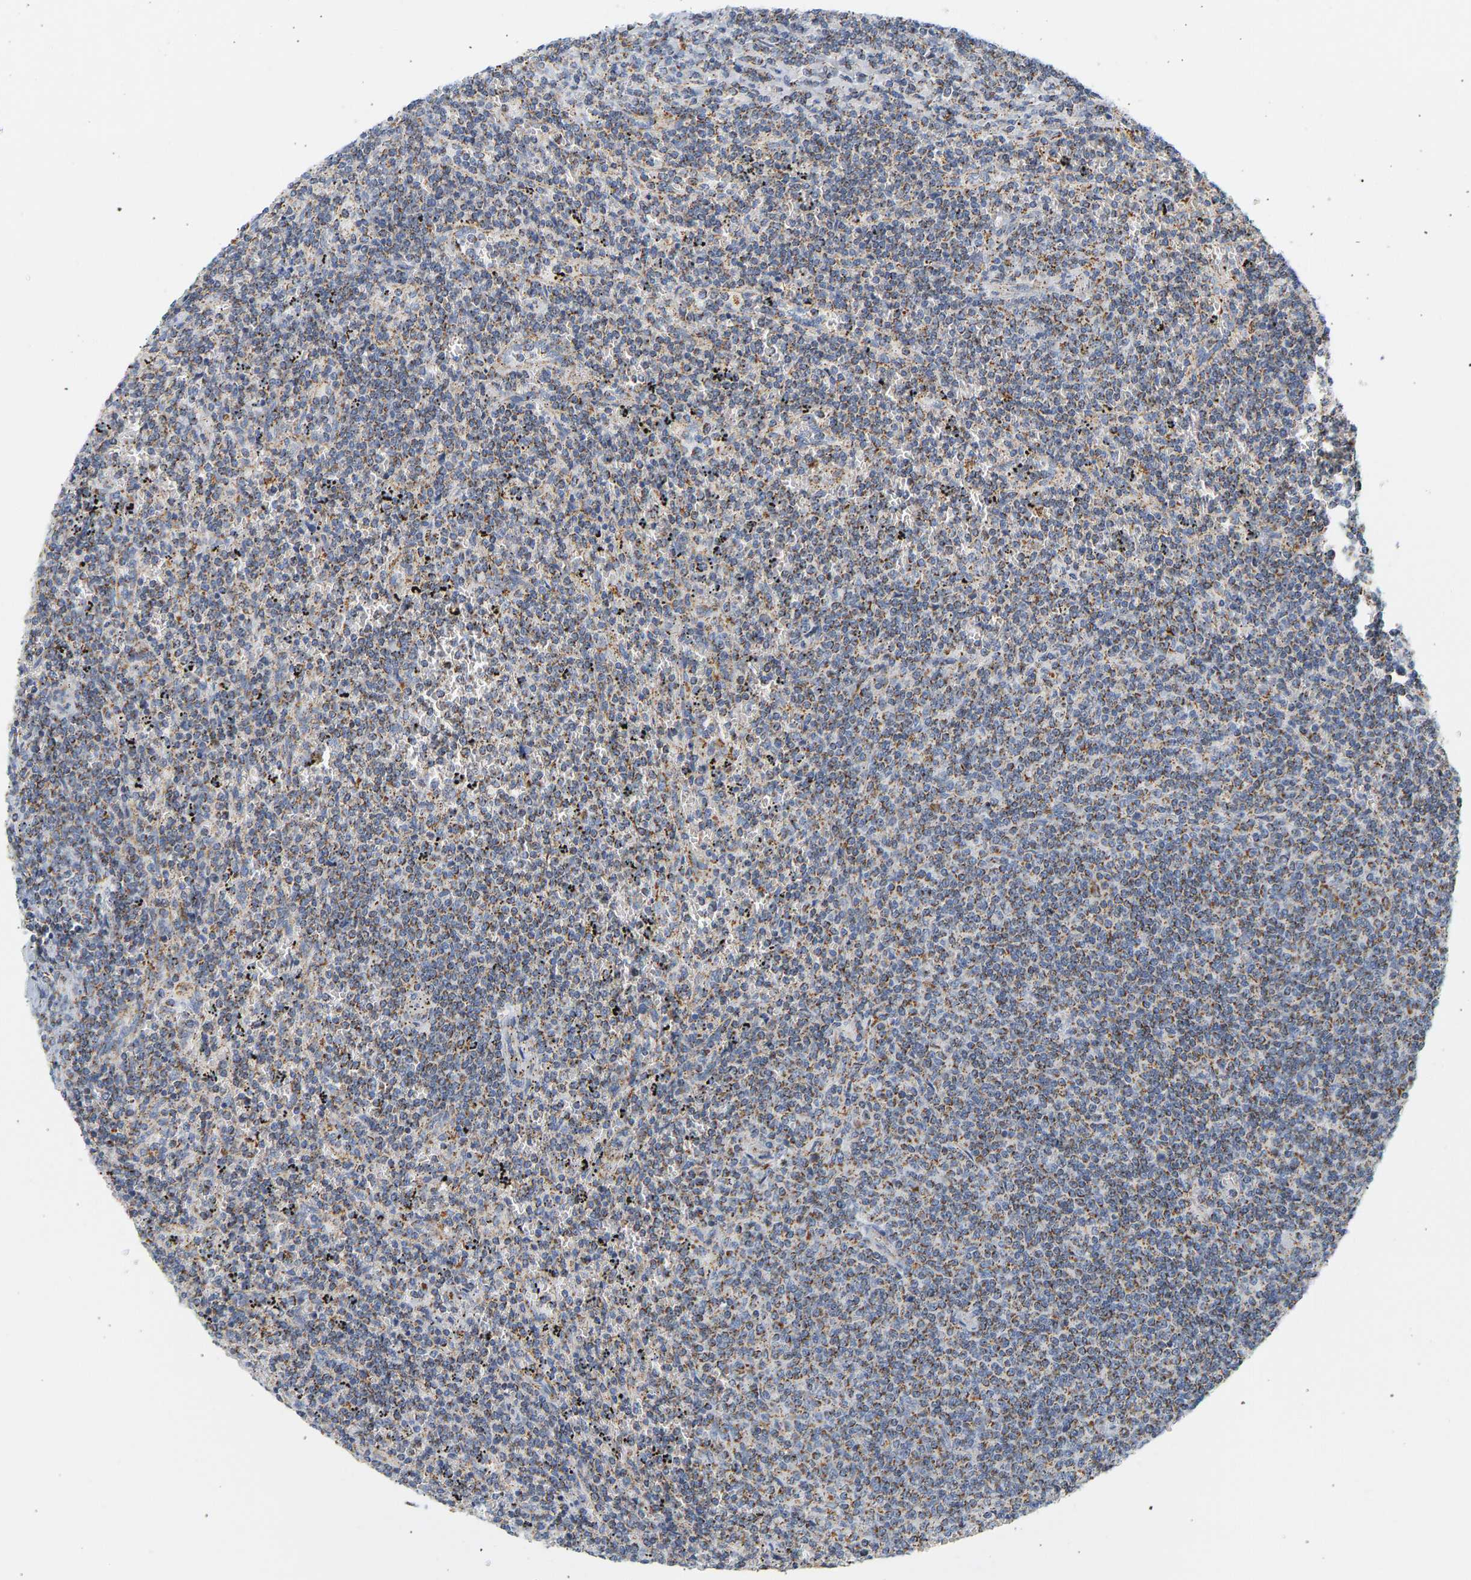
{"staining": {"intensity": "weak", "quantity": "25%-75%", "location": "cytoplasmic/membranous"}, "tissue": "lymphoma", "cell_type": "Tumor cells", "image_type": "cancer", "snomed": [{"axis": "morphology", "description": "Malignant lymphoma, non-Hodgkin's type, Low grade"}, {"axis": "topography", "description": "Spleen"}], "caption": "Immunohistochemical staining of human lymphoma exhibits weak cytoplasmic/membranous protein expression in about 25%-75% of tumor cells.", "gene": "GRPEL2", "patient": {"sex": "female", "age": 50}}